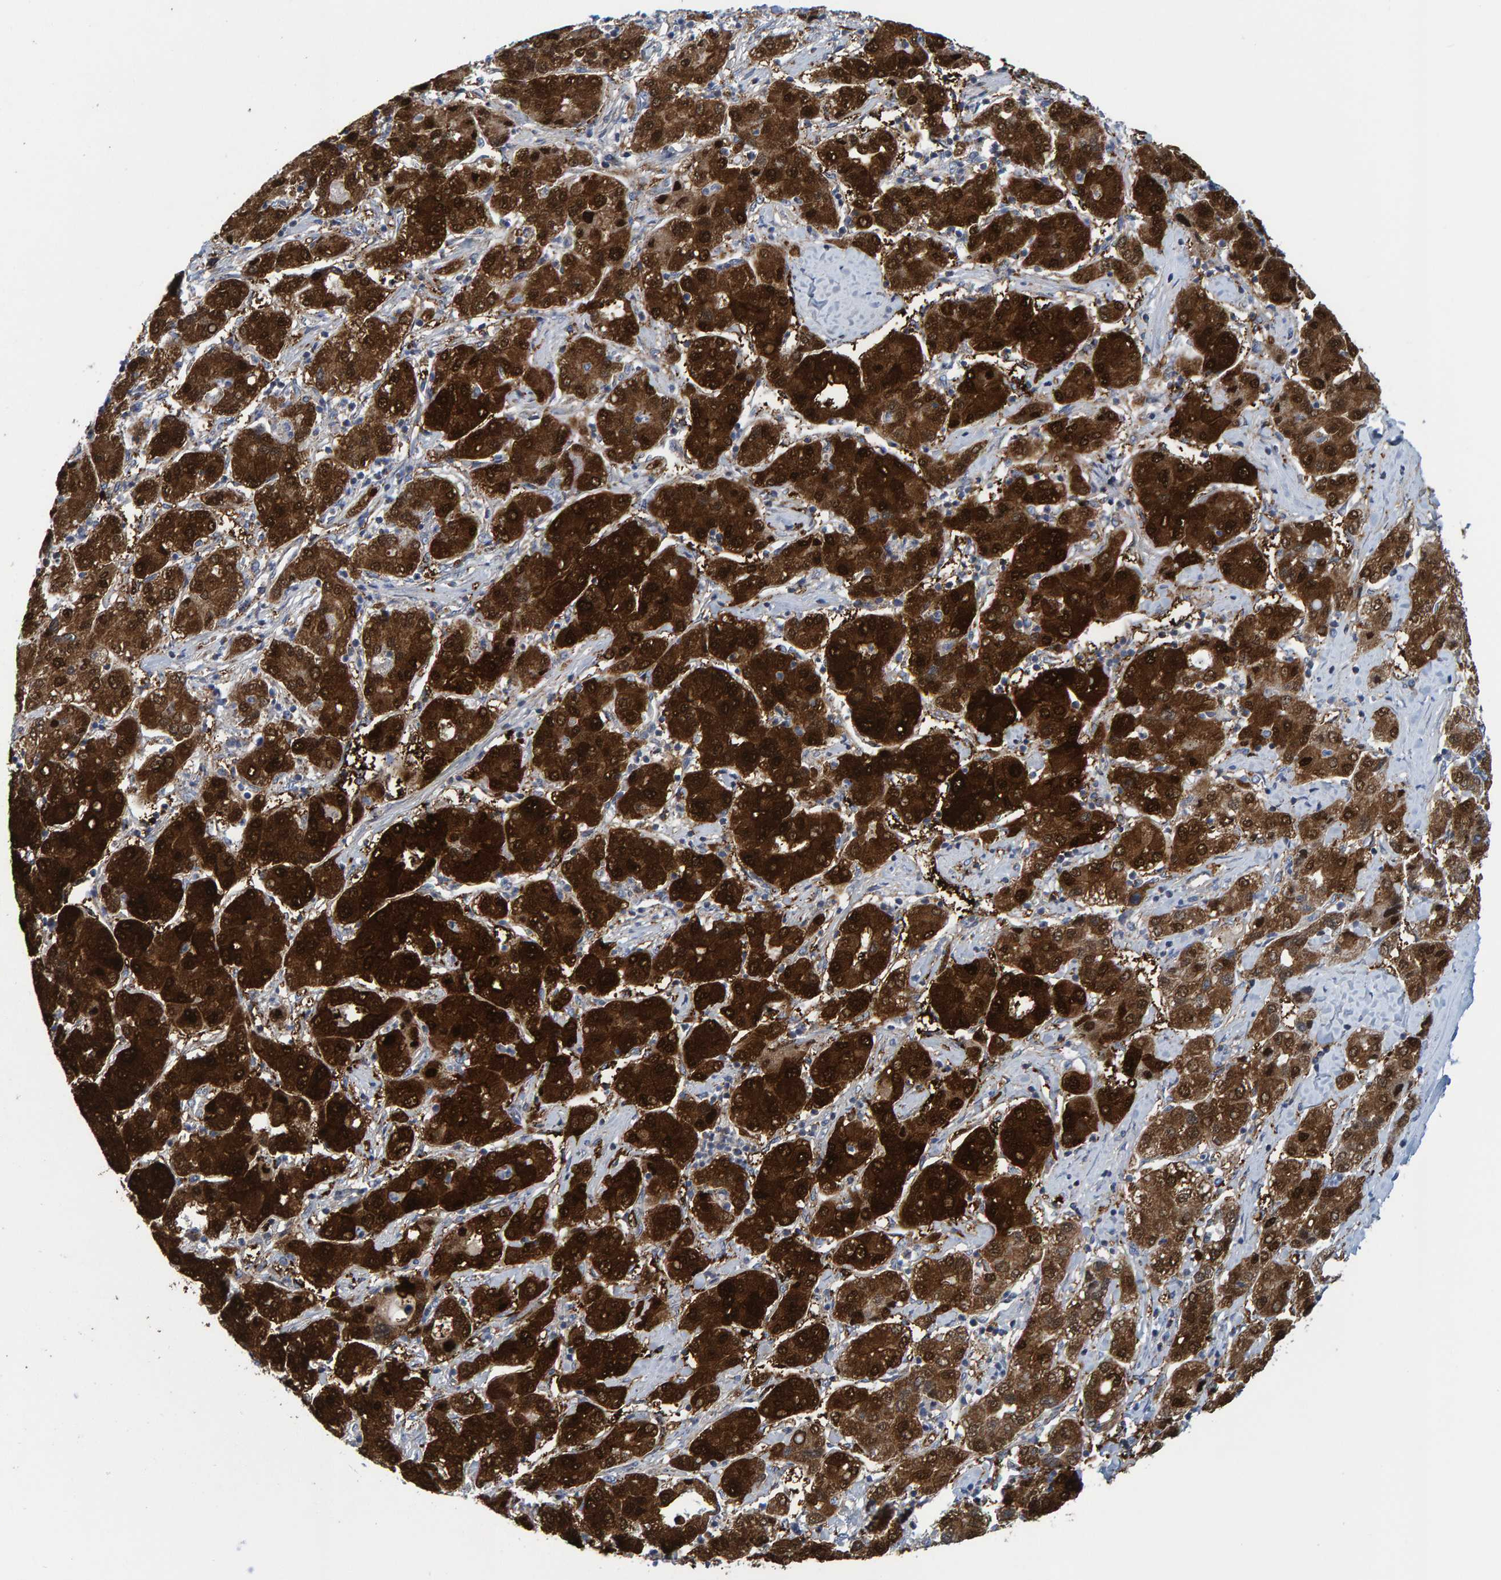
{"staining": {"intensity": "strong", "quantity": ">75%", "location": "cytoplasmic/membranous,nuclear"}, "tissue": "liver cancer", "cell_type": "Tumor cells", "image_type": "cancer", "snomed": [{"axis": "morphology", "description": "Carcinoma, Hepatocellular, NOS"}, {"axis": "topography", "description": "Liver"}], "caption": "Liver cancer stained with a protein marker exhibits strong staining in tumor cells.", "gene": "MRPS7", "patient": {"sex": "male", "age": 65}}